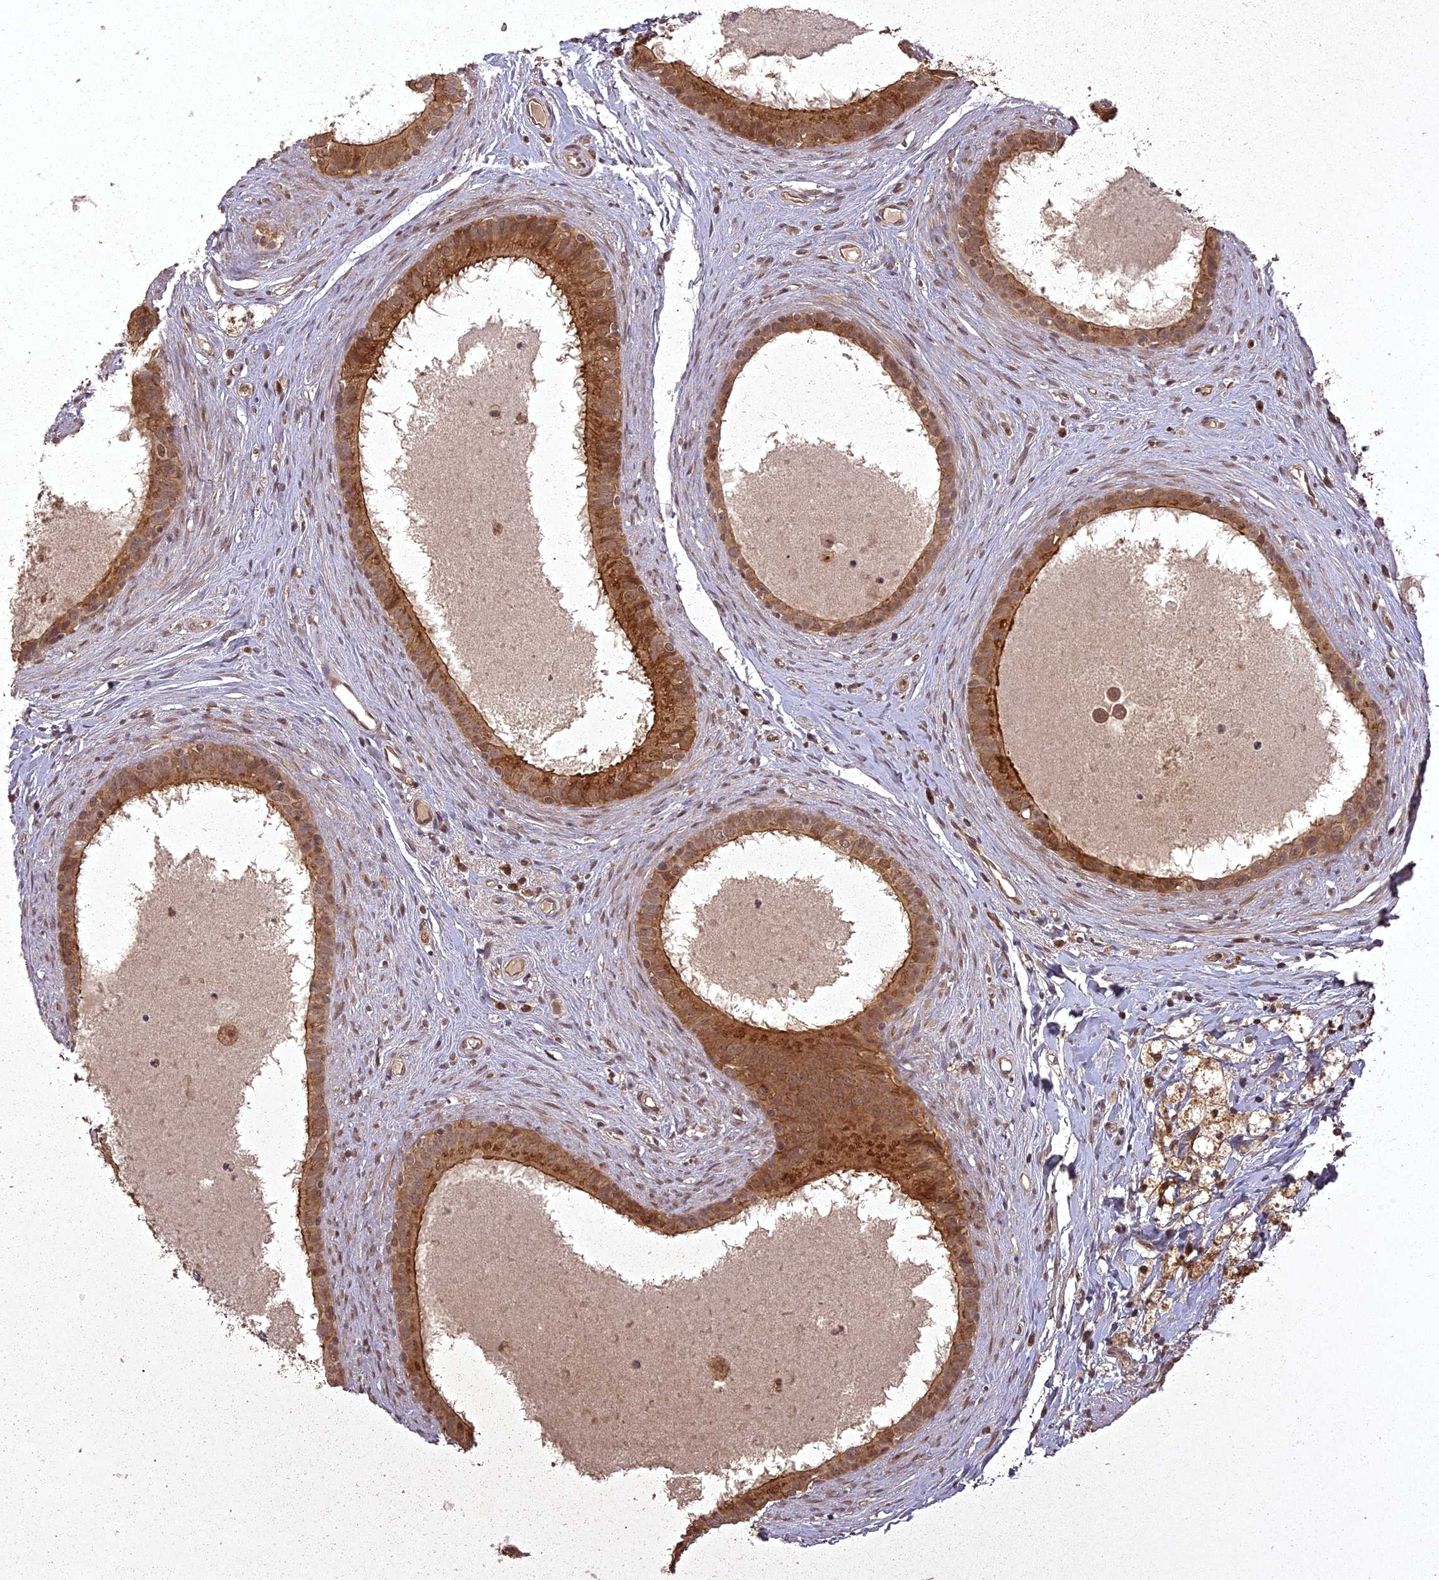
{"staining": {"intensity": "moderate", "quantity": ">75%", "location": "cytoplasmic/membranous,nuclear"}, "tissue": "epididymis", "cell_type": "Glandular cells", "image_type": "normal", "snomed": [{"axis": "morphology", "description": "Normal tissue, NOS"}, {"axis": "topography", "description": "Epididymis"}], "caption": "Immunohistochemistry of normal human epididymis demonstrates medium levels of moderate cytoplasmic/membranous,nuclear positivity in approximately >75% of glandular cells. (Stains: DAB (3,3'-diaminobenzidine) in brown, nuclei in blue, Microscopy: brightfield microscopy at high magnification).", "gene": "ING5", "patient": {"sex": "male", "age": 80}}